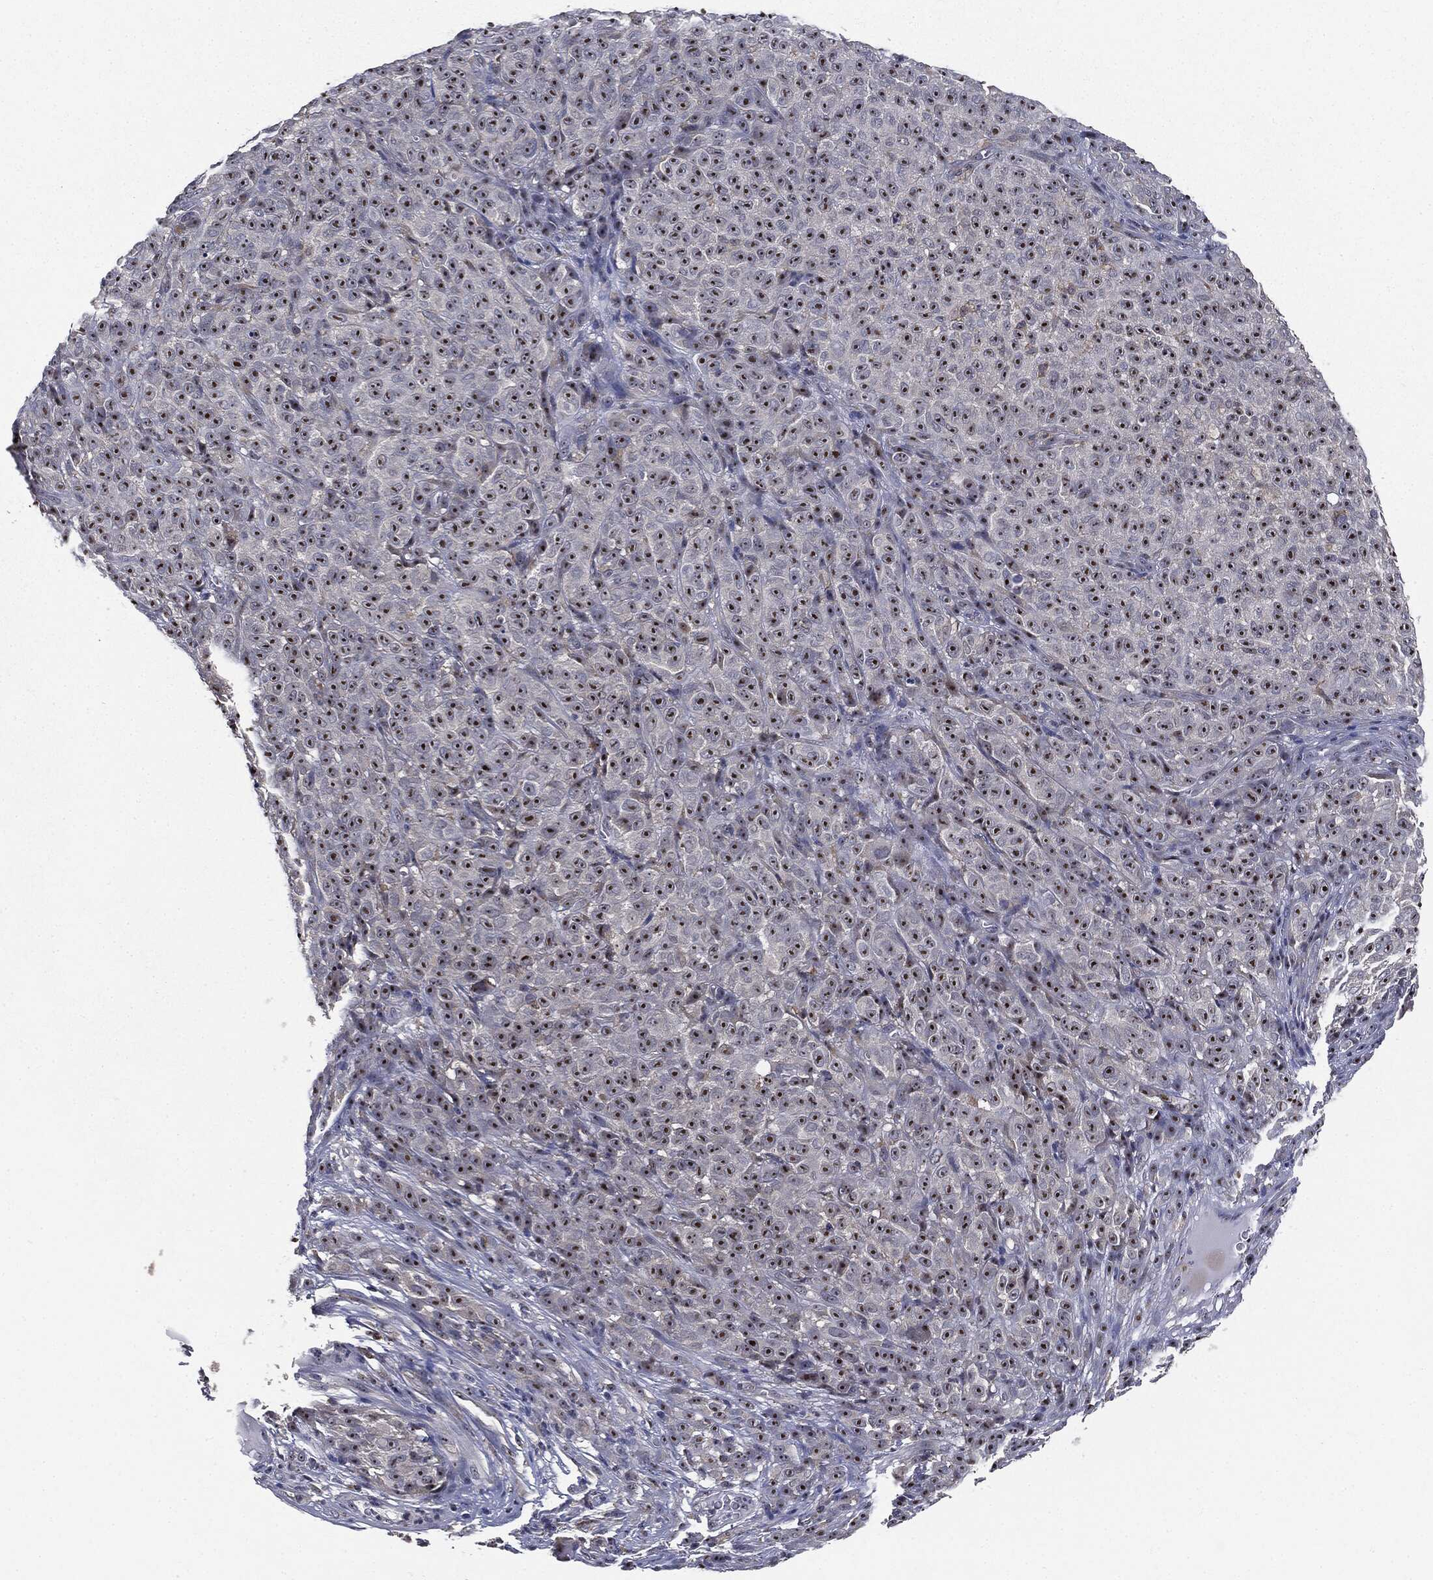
{"staining": {"intensity": "strong", "quantity": ">75%", "location": "nuclear"}, "tissue": "melanoma", "cell_type": "Tumor cells", "image_type": "cancer", "snomed": [{"axis": "morphology", "description": "Malignant melanoma, NOS"}, {"axis": "topography", "description": "Skin"}], "caption": "Protein expression analysis of malignant melanoma displays strong nuclear positivity in about >75% of tumor cells.", "gene": "TRMT1L", "patient": {"sex": "female", "age": 82}}